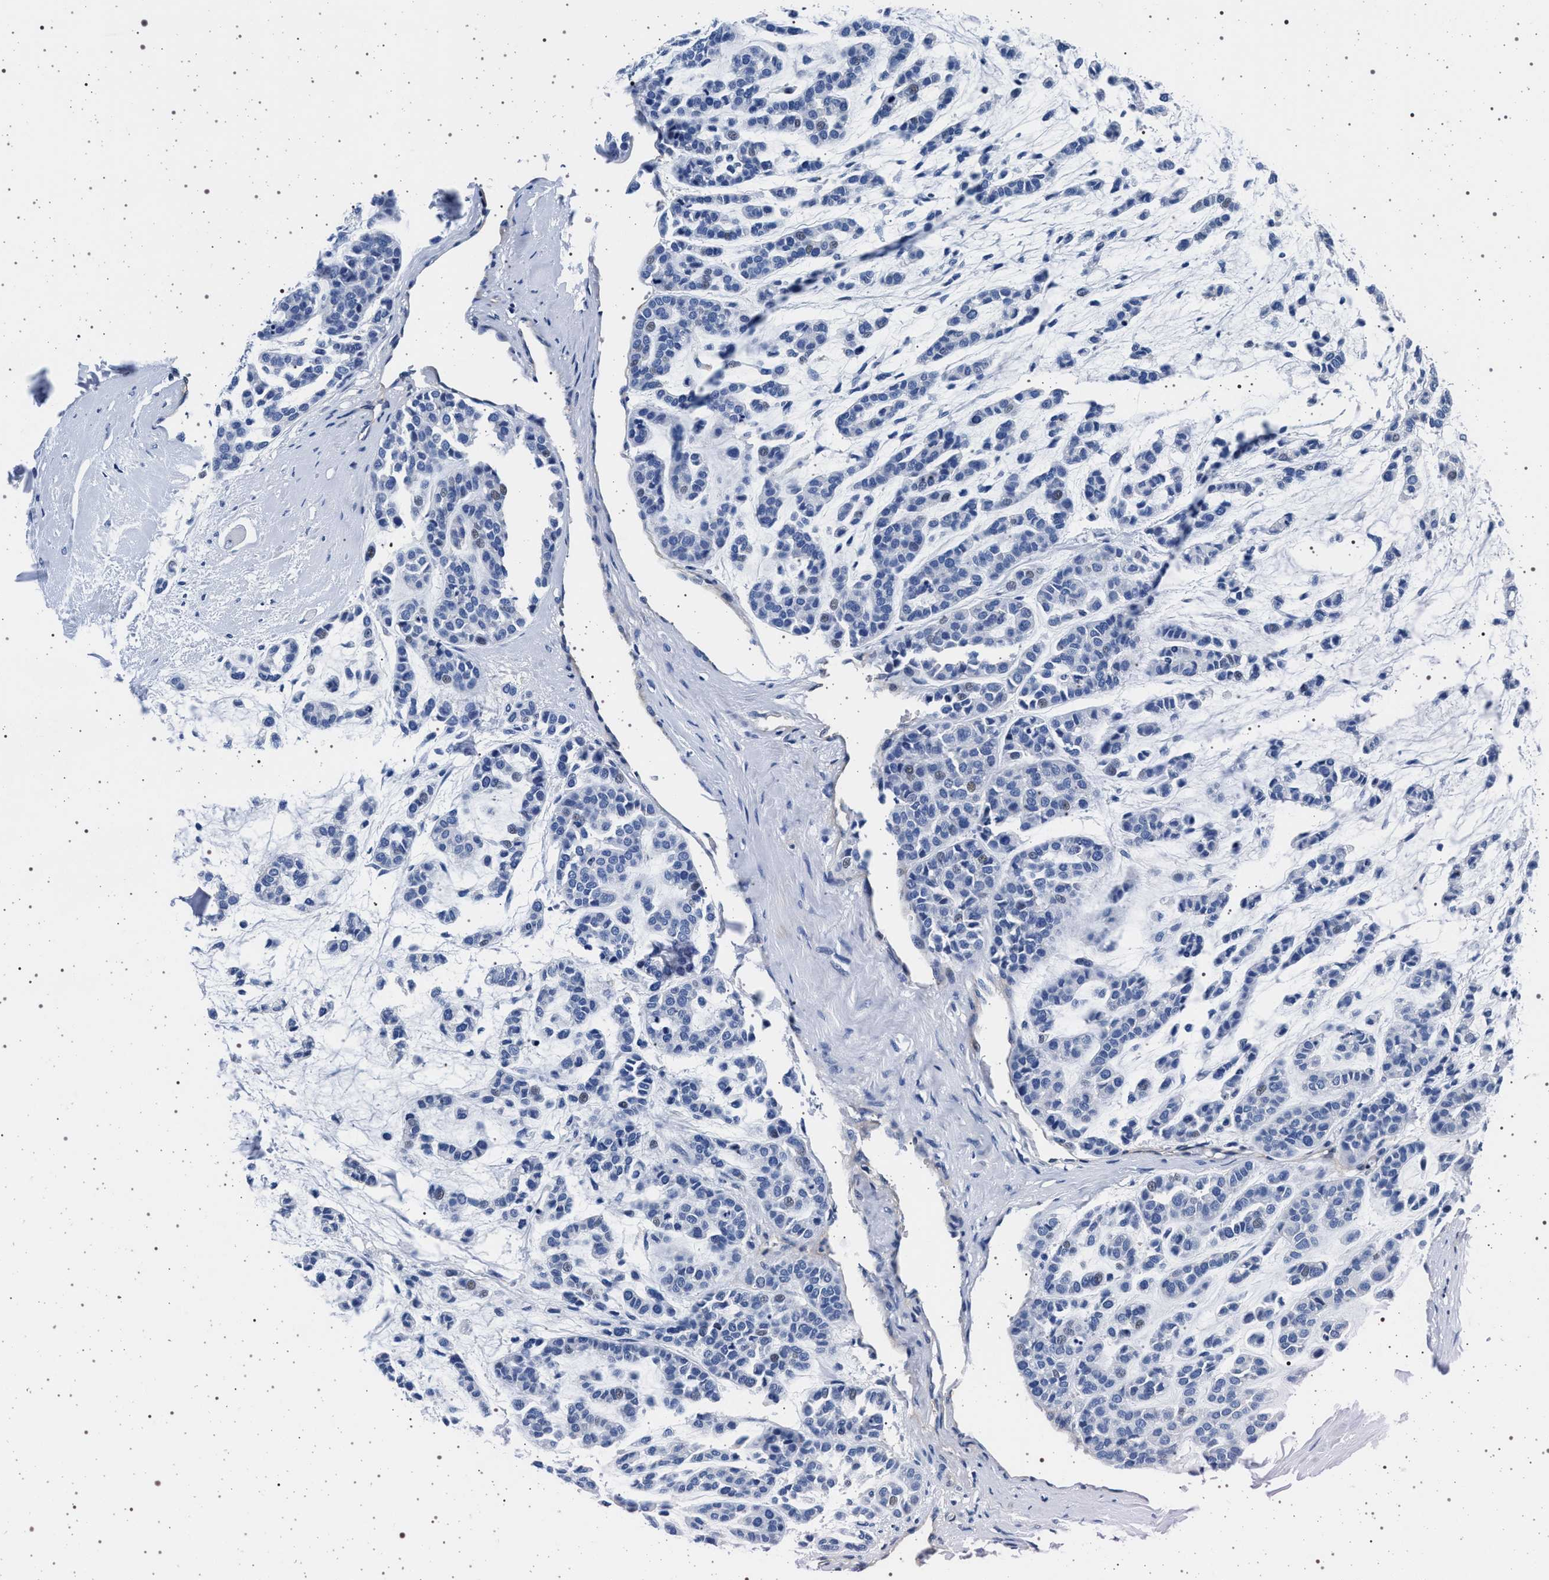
{"staining": {"intensity": "negative", "quantity": "none", "location": "none"}, "tissue": "head and neck cancer", "cell_type": "Tumor cells", "image_type": "cancer", "snomed": [{"axis": "morphology", "description": "Adenocarcinoma, NOS"}, {"axis": "morphology", "description": "Adenoma, NOS"}, {"axis": "topography", "description": "Head-Neck"}], "caption": "The micrograph displays no staining of tumor cells in head and neck adenocarcinoma.", "gene": "SLC9A1", "patient": {"sex": "female", "age": 55}}